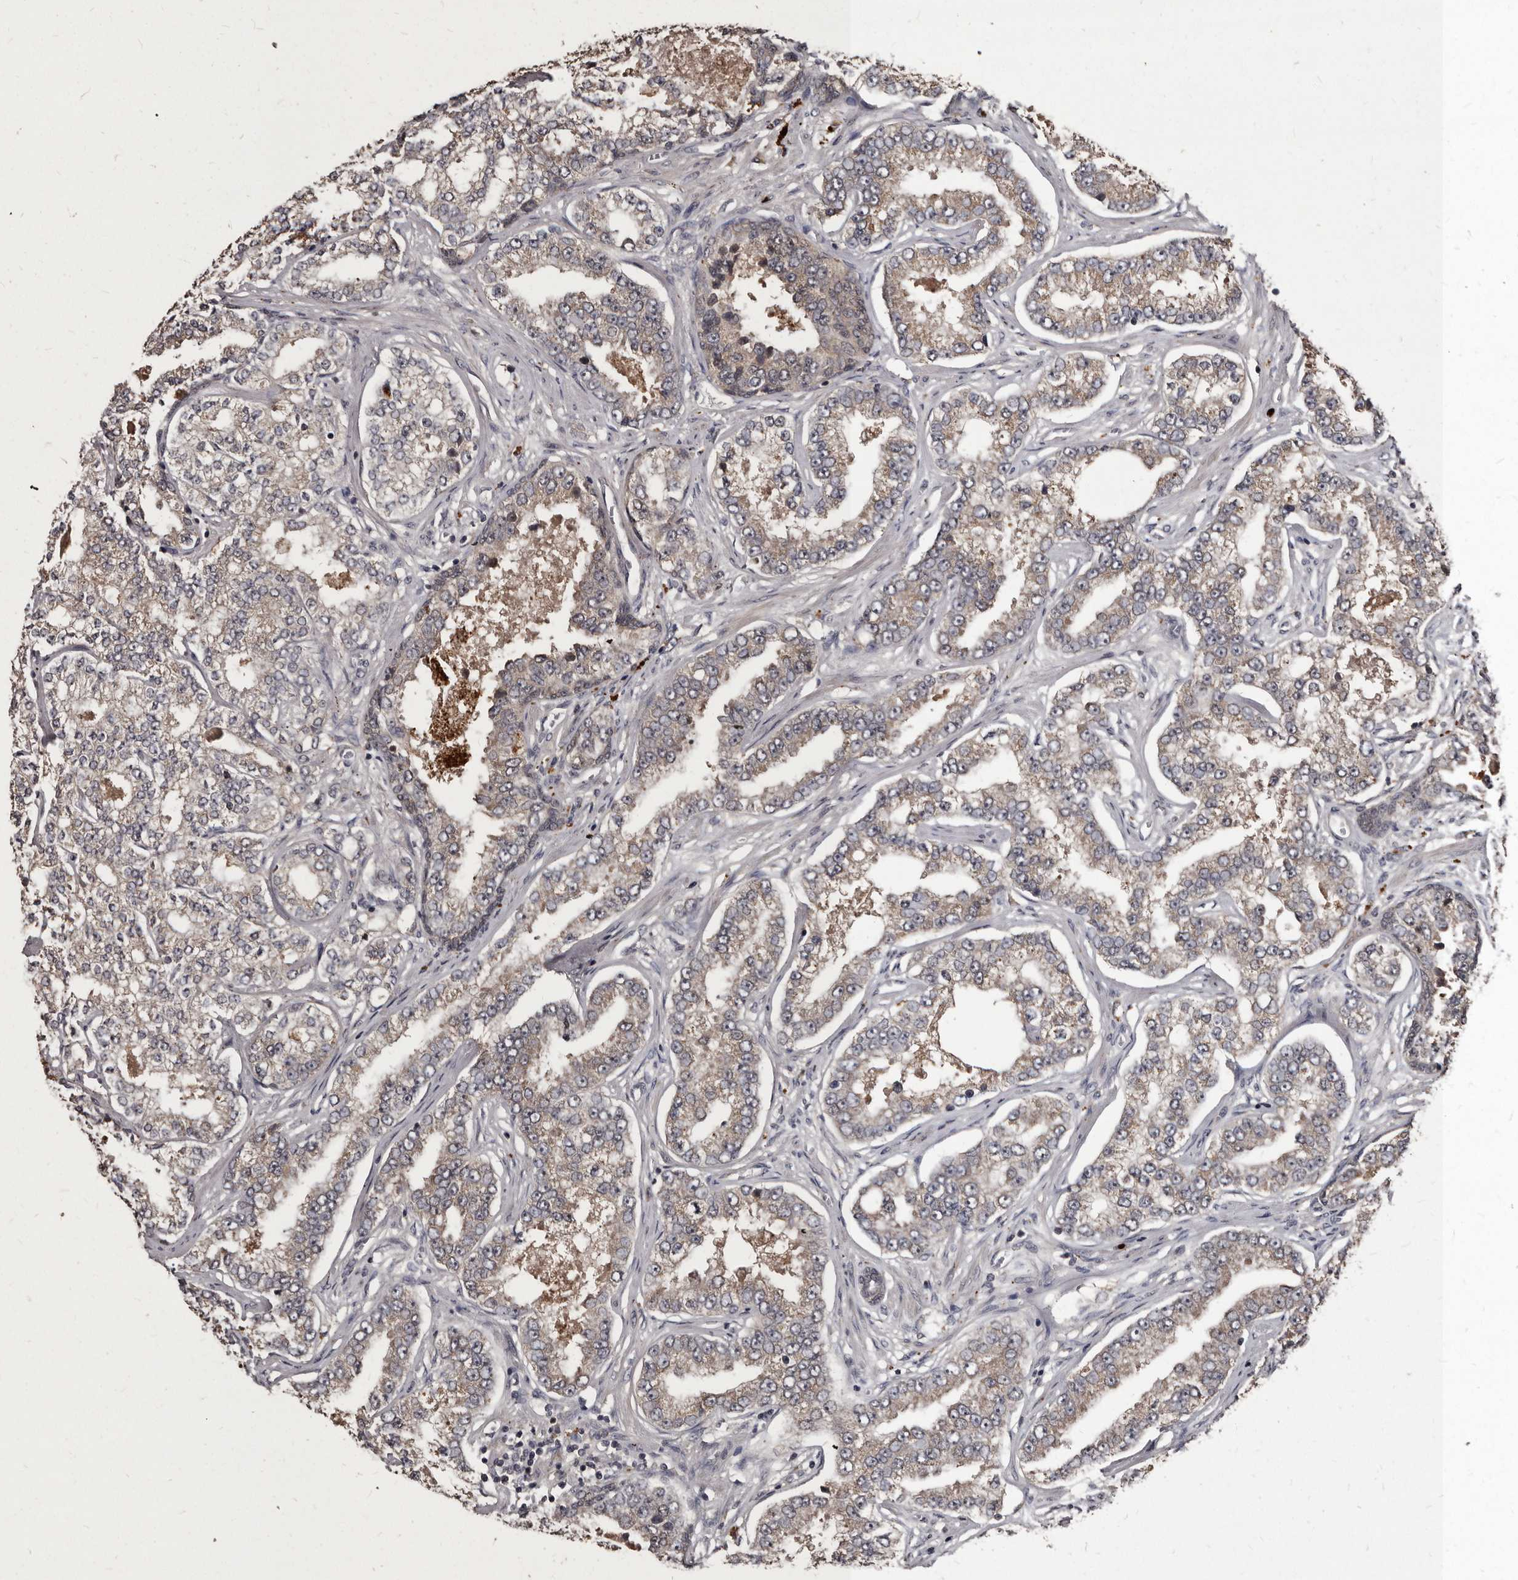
{"staining": {"intensity": "weak", "quantity": "25%-75%", "location": "cytoplasmic/membranous"}, "tissue": "prostate cancer", "cell_type": "Tumor cells", "image_type": "cancer", "snomed": [{"axis": "morphology", "description": "Normal tissue, NOS"}, {"axis": "morphology", "description": "Adenocarcinoma, High grade"}, {"axis": "topography", "description": "Prostate"}], "caption": "A brown stain highlights weak cytoplasmic/membranous staining of a protein in prostate cancer tumor cells.", "gene": "PMVK", "patient": {"sex": "male", "age": 83}}